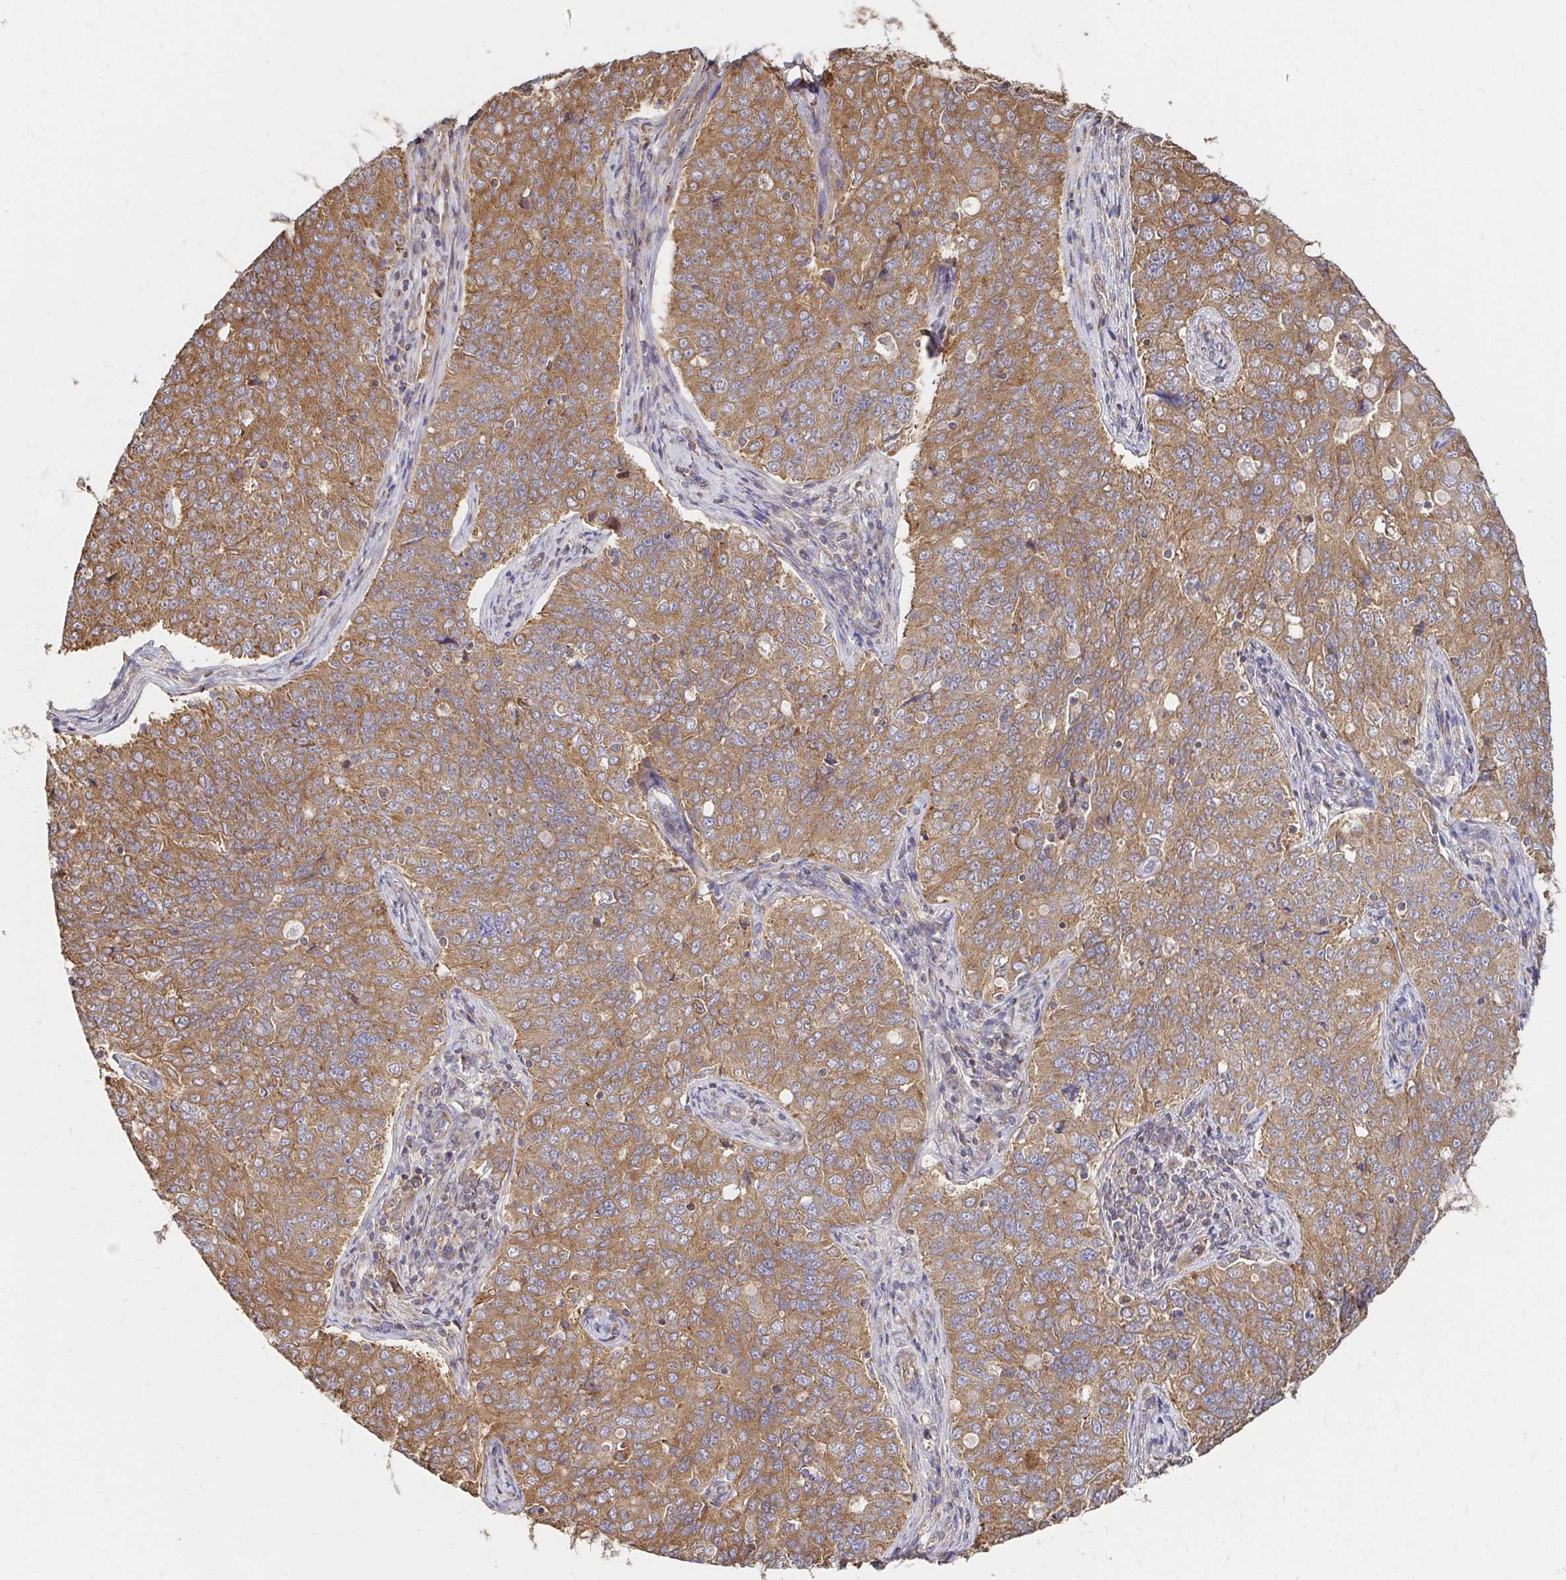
{"staining": {"intensity": "moderate", "quantity": ">75%", "location": "cytoplasmic/membranous"}, "tissue": "endometrial cancer", "cell_type": "Tumor cells", "image_type": "cancer", "snomed": [{"axis": "morphology", "description": "Adenocarcinoma, NOS"}, {"axis": "topography", "description": "Endometrium"}], "caption": "Tumor cells demonstrate medium levels of moderate cytoplasmic/membranous staining in about >75% of cells in human endometrial adenocarcinoma.", "gene": "APBB1", "patient": {"sex": "female", "age": 43}}